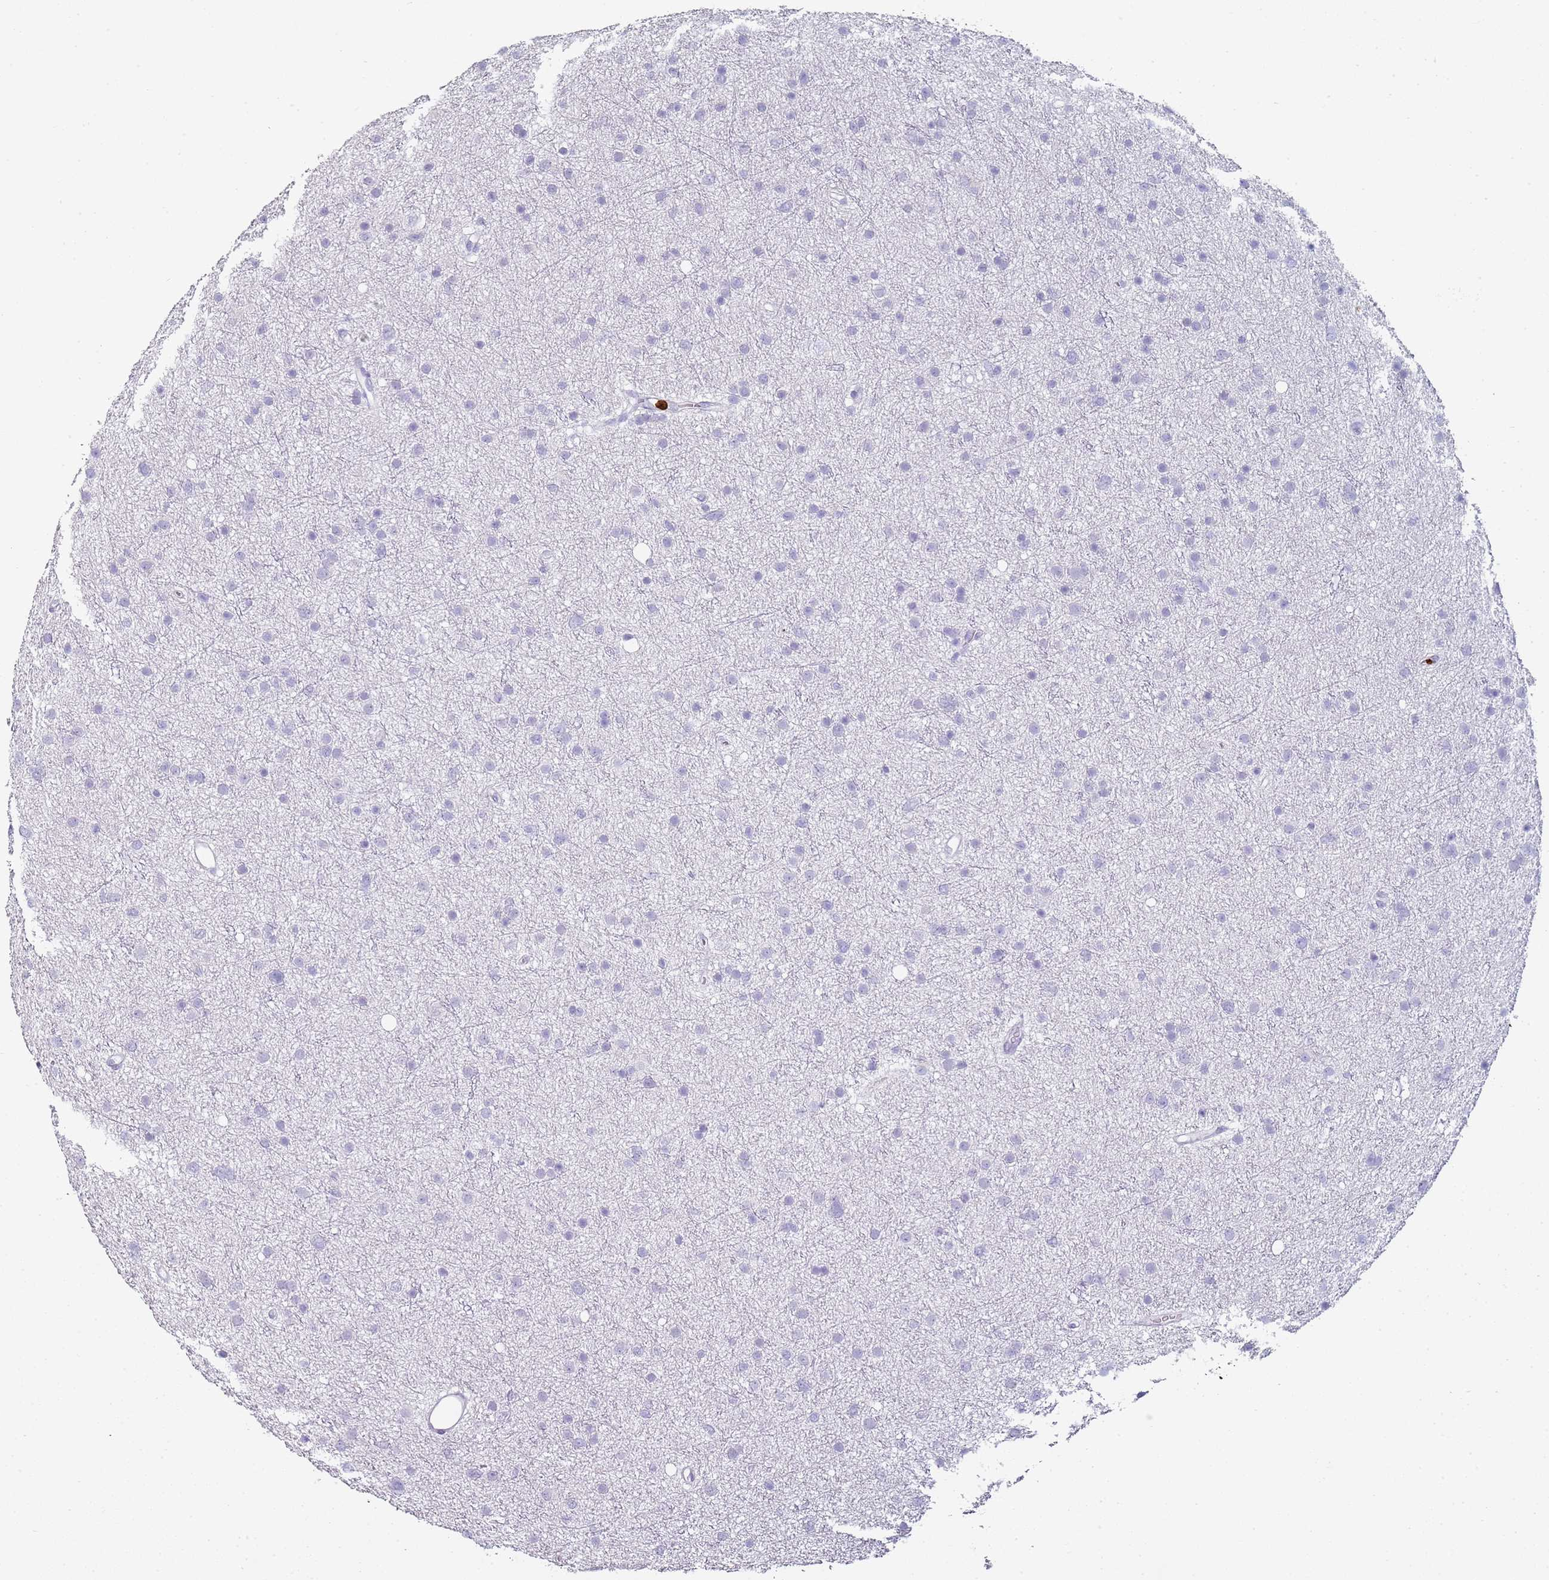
{"staining": {"intensity": "negative", "quantity": "none", "location": "none"}, "tissue": "glioma", "cell_type": "Tumor cells", "image_type": "cancer", "snomed": [{"axis": "morphology", "description": "Glioma, malignant, Low grade"}, {"axis": "topography", "description": "Cerebral cortex"}], "caption": "Malignant glioma (low-grade) was stained to show a protein in brown. There is no significant staining in tumor cells.", "gene": "S100A4", "patient": {"sex": "female", "age": 39}}